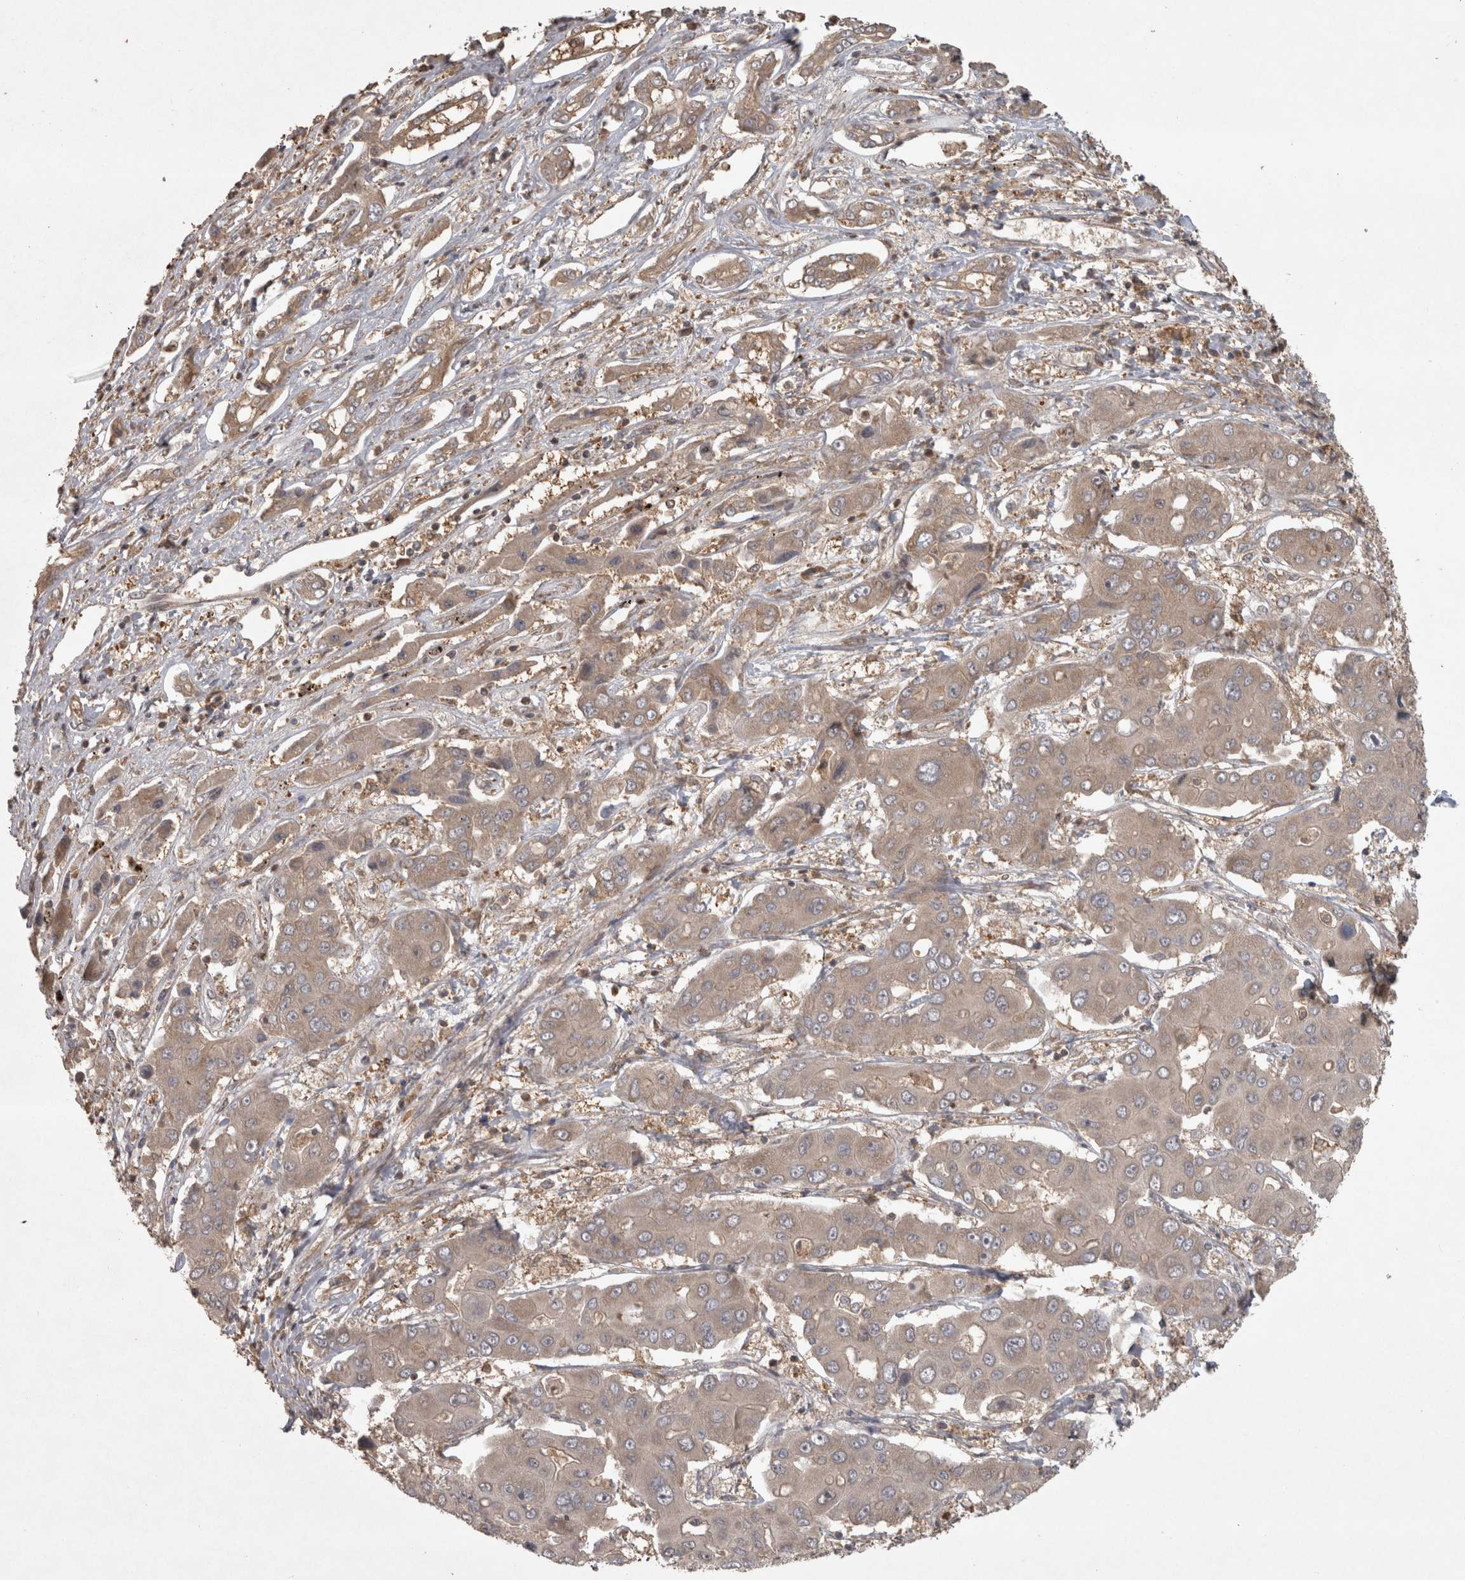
{"staining": {"intensity": "weak", "quantity": ">75%", "location": "cytoplasmic/membranous"}, "tissue": "liver cancer", "cell_type": "Tumor cells", "image_type": "cancer", "snomed": [{"axis": "morphology", "description": "Cholangiocarcinoma"}, {"axis": "topography", "description": "Liver"}], "caption": "Liver cancer (cholangiocarcinoma) tissue demonstrates weak cytoplasmic/membranous staining in about >75% of tumor cells", "gene": "MICU3", "patient": {"sex": "male", "age": 67}}